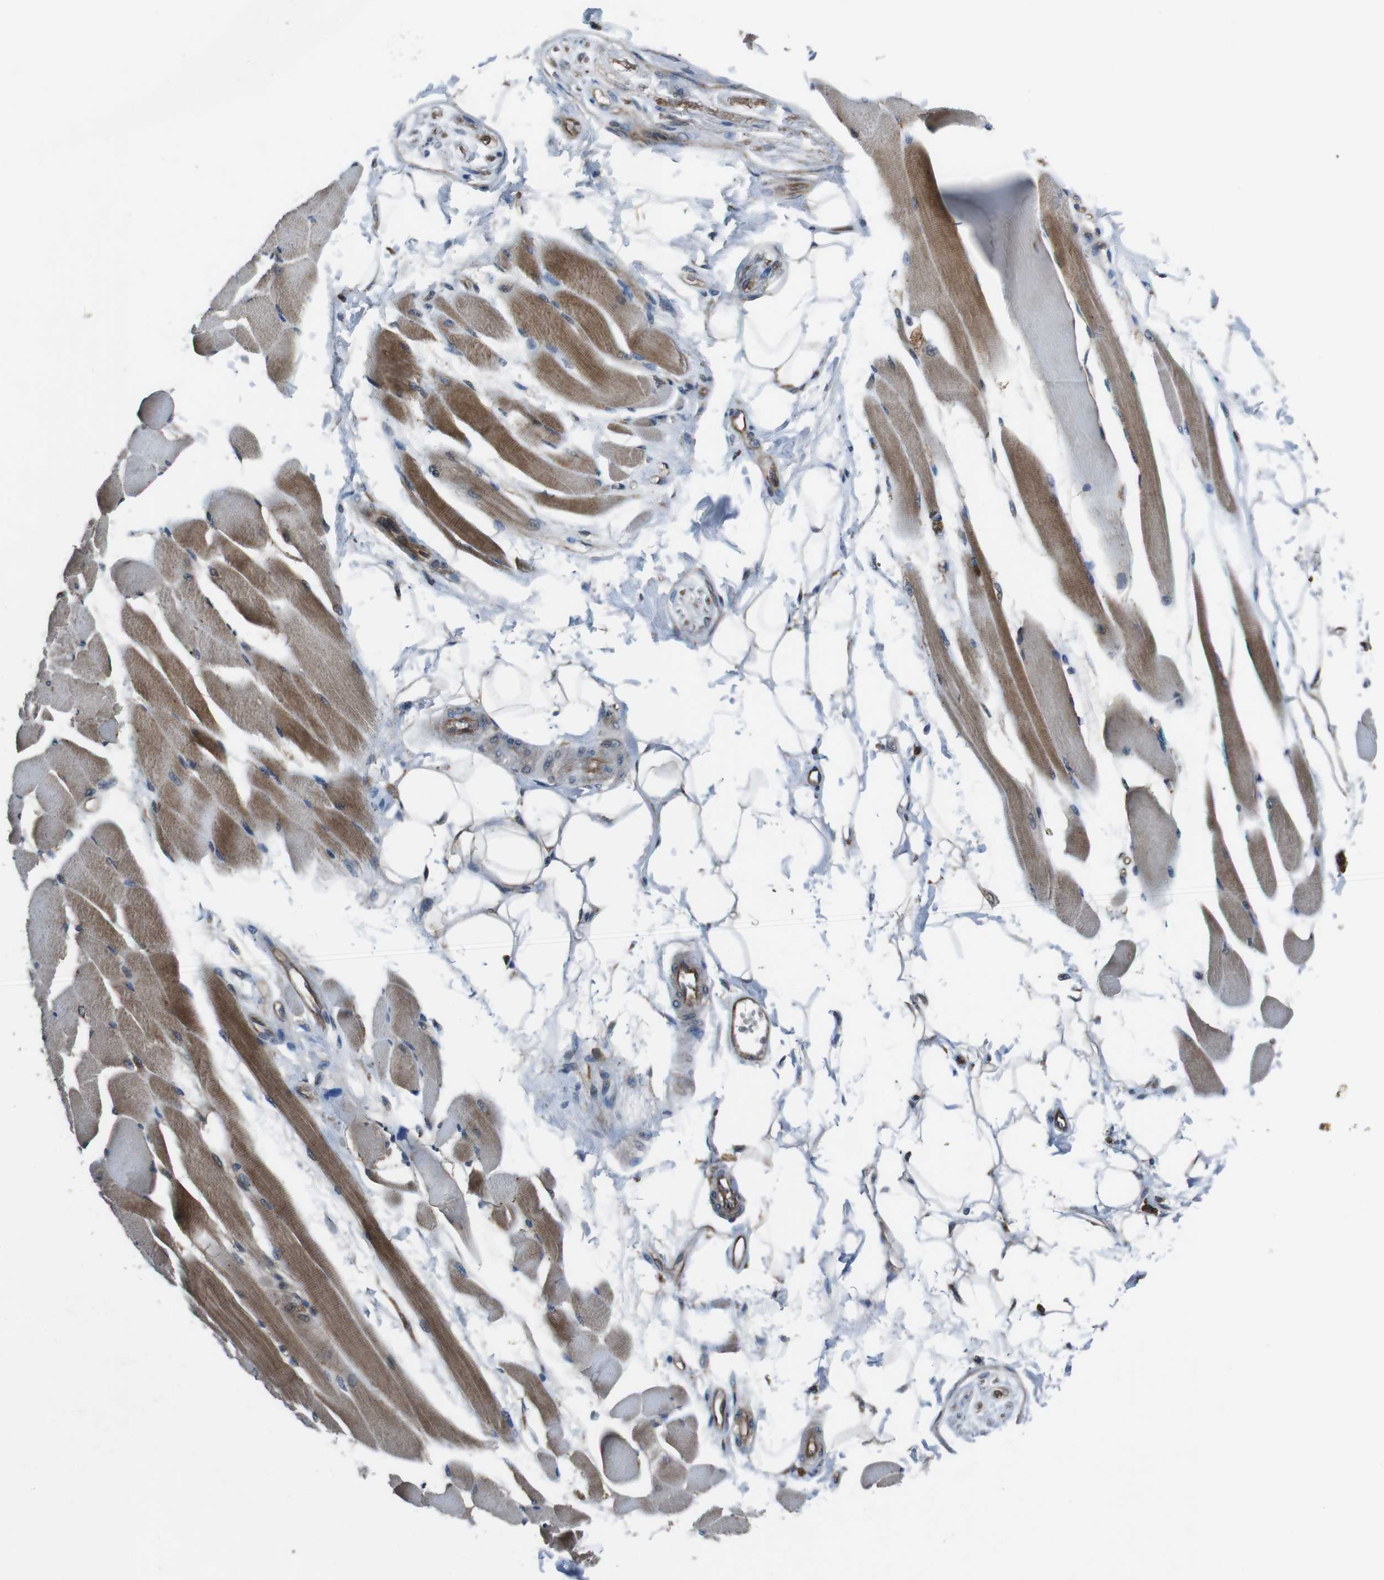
{"staining": {"intensity": "moderate", "quantity": ">75%", "location": "cytoplasmic/membranous"}, "tissue": "skeletal muscle", "cell_type": "Myocytes", "image_type": "normal", "snomed": [{"axis": "morphology", "description": "Normal tissue, NOS"}, {"axis": "topography", "description": "Skeletal muscle"}, {"axis": "topography", "description": "Peripheral nerve tissue"}], "caption": "Immunohistochemistry of benign human skeletal muscle displays medium levels of moderate cytoplasmic/membranous expression in approximately >75% of myocytes. The protein is stained brown, and the nuclei are stained in blue (DAB IHC with brightfield microscopy, high magnification).", "gene": "SLC22A23", "patient": {"sex": "female", "age": 84}}